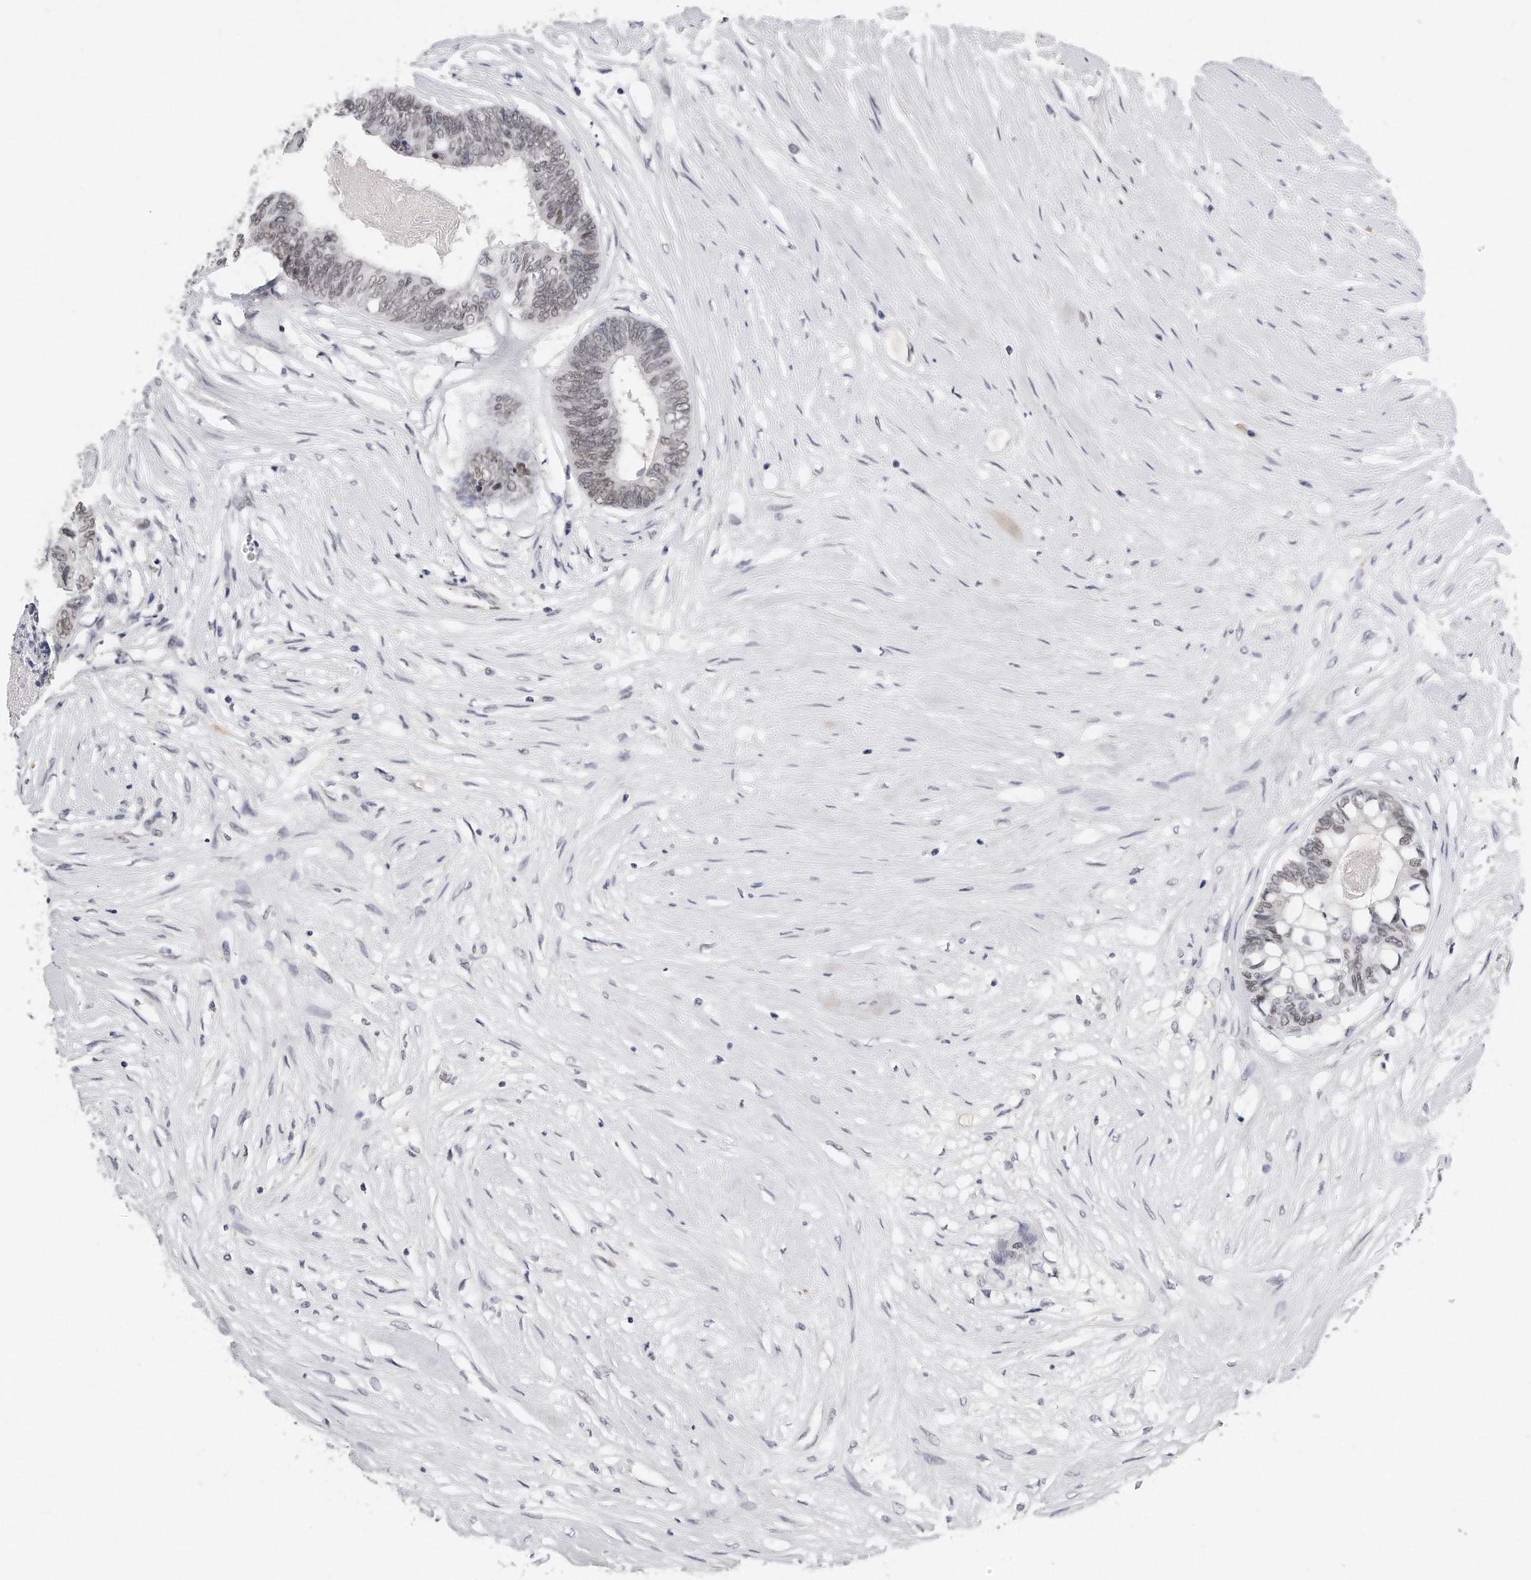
{"staining": {"intensity": "weak", "quantity": "25%-75%", "location": "nuclear"}, "tissue": "colorectal cancer", "cell_type": "Tumor cells", "image_type": "cancer", "snomed": [{"axis": "morphology", "description": "Adenocarcinoma, NOS"}, {"axis": "topography", "description": "Rectum"}], "caption": "Brown immunohistochemical staining in human adenocarcinoma (colorectal) reveals weak nuclear staining in about 25%-75% of tumor cells. (DAB (3,3'-diaminobenzidine) IHC with brightfield microscopy, high magnification).", "gene": "CTBP2", "patient": {"sex": "male", "age": 63}}